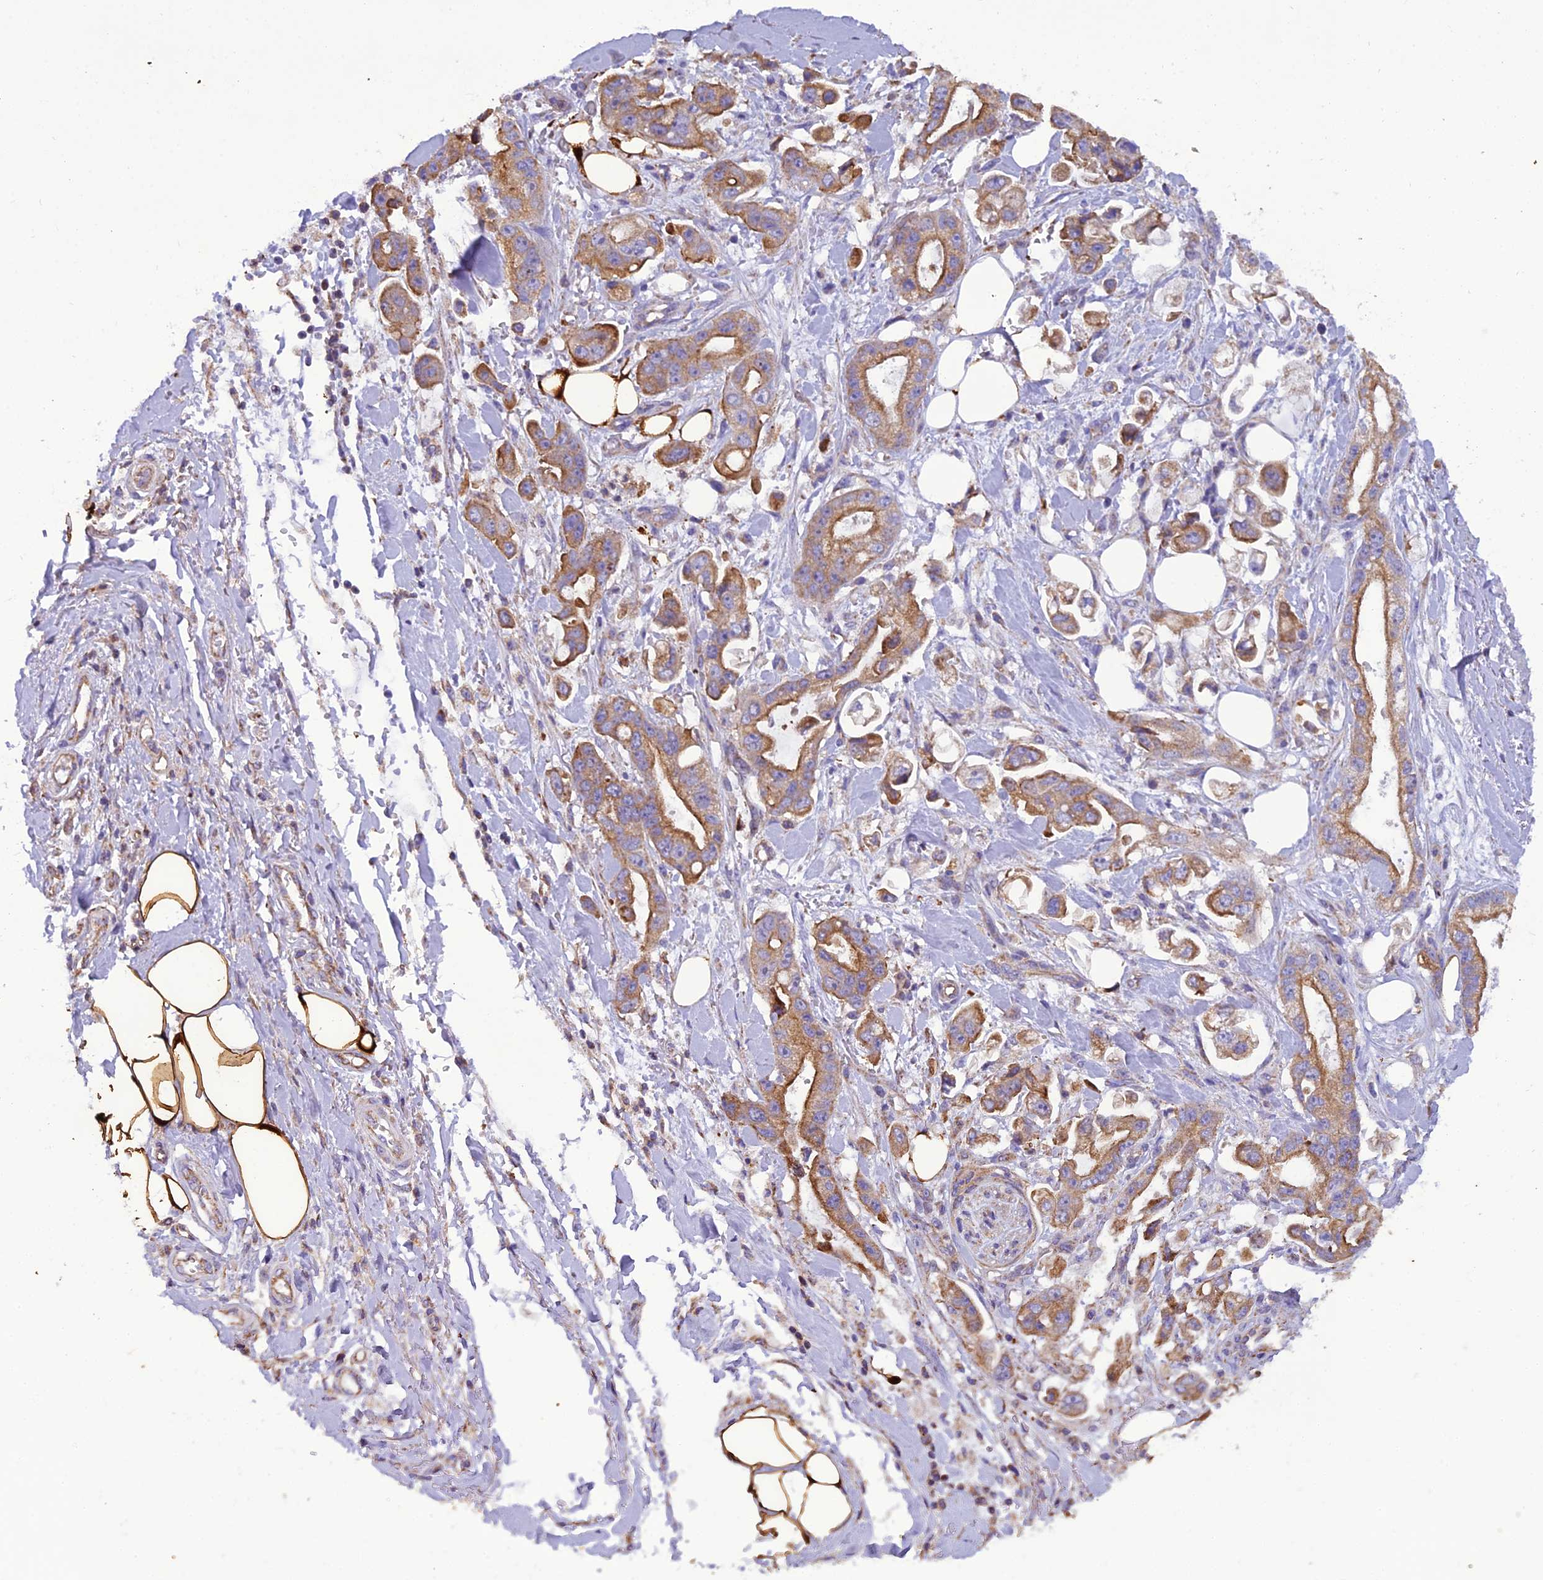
{"staining": {"intensity": "moderate", "quantity": ">75%", "location": "cytoplasmic/membranous"}, "tissue": "stomach cancer", "cell_type": "Tumor cells", "image_type": "cancer", "snomed": [{"axis": "morphology", "description": "Adenocarcinoma, NOS"}, {"axis": "topography", "description": "Stomach"}], "caption": "Immunohistochemistry (IHC) of human stomach cancer (adenocarcinoma) reveals medium levels of moderate cytoplasmic/membranous staining in about >75% of tumor cells.", "gene": "GPD1", "patient": {"sex": "male", "age": 62}}